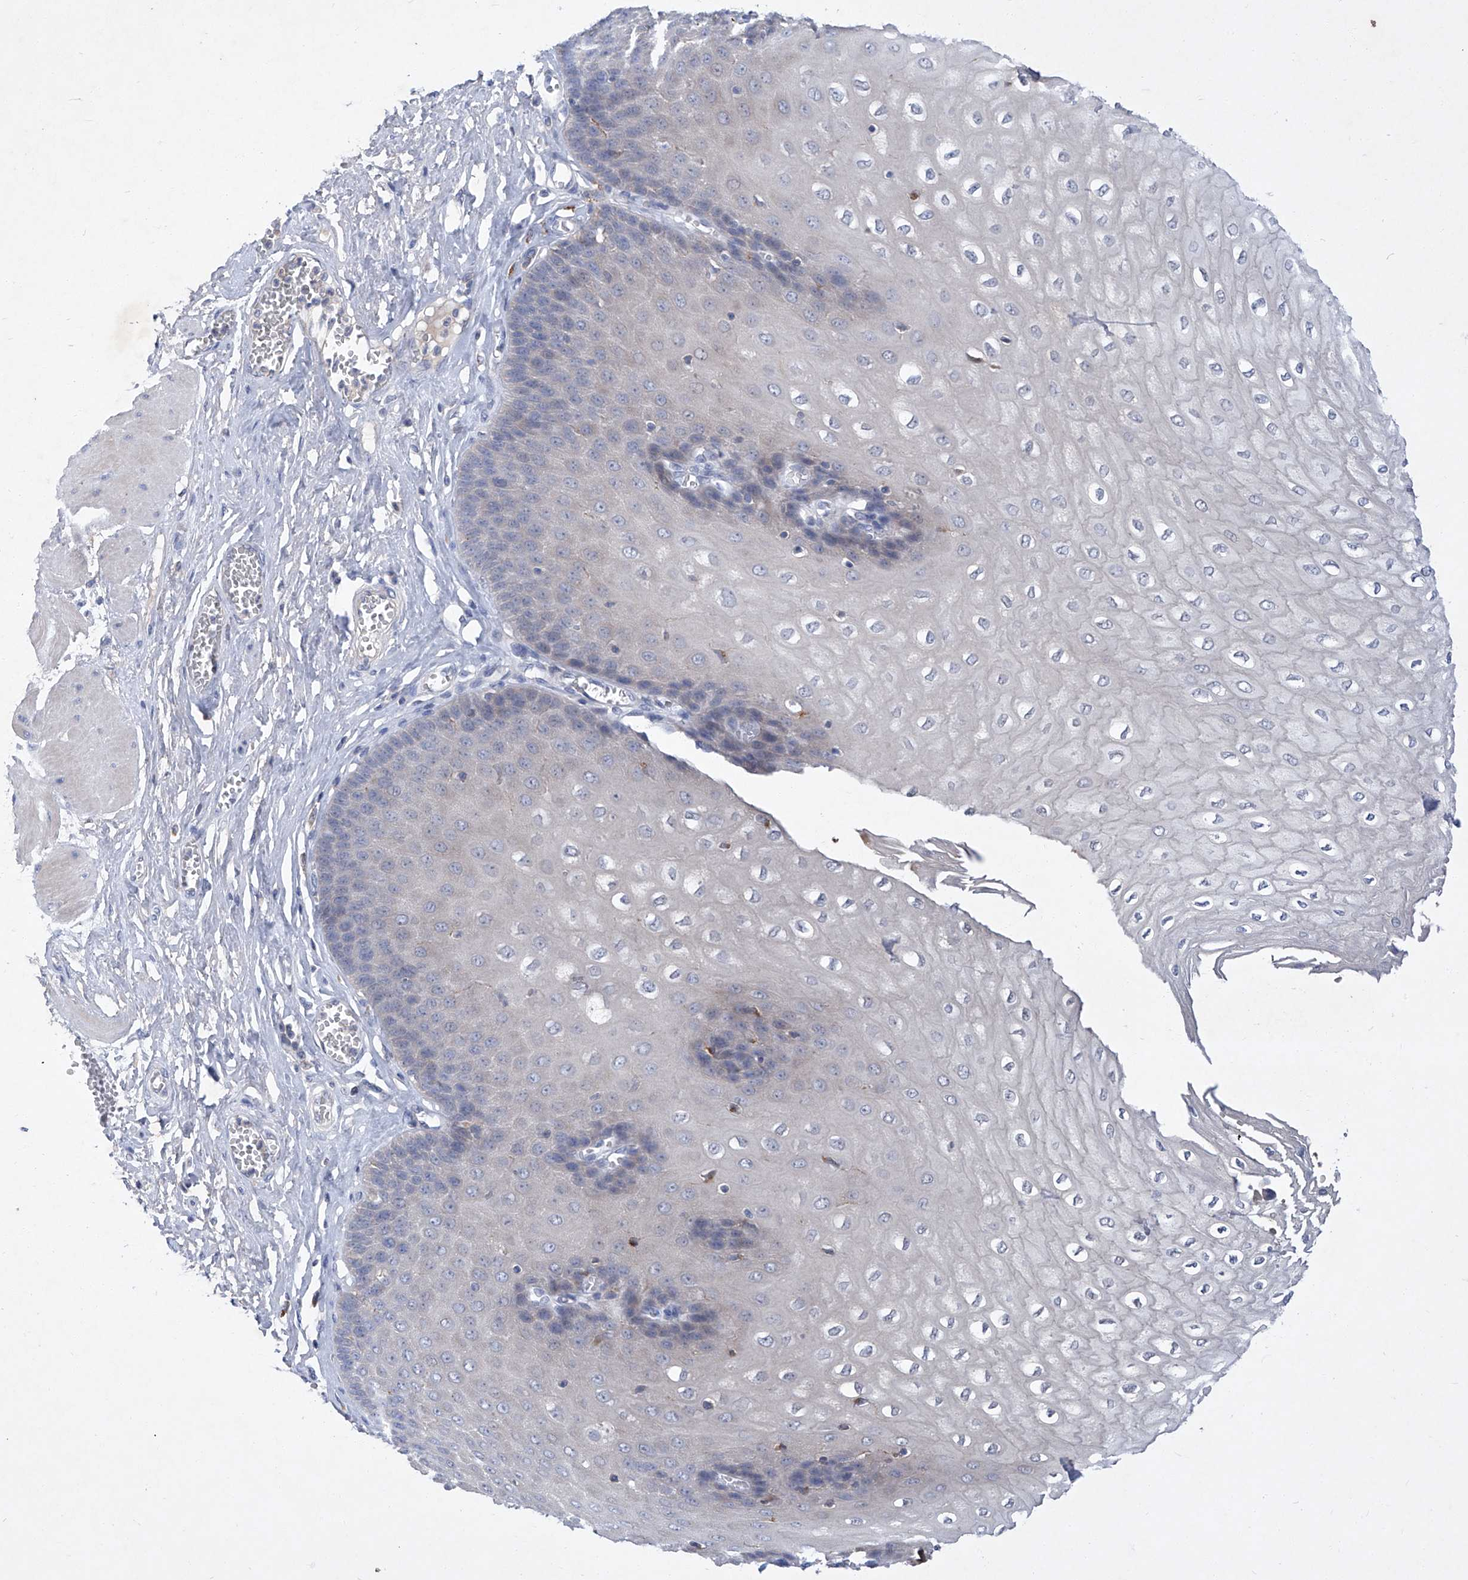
{"staining": {"intensity": "weak", "quantity": "<25%", "location": "nuclear"}, "tissue": "esophagus", "cell_type": "Squamous epithelial cells", "image_type": "normal", "snomed": [{"axis": "morphology", "description": "Normal tissue, NOS"}, {"axis": "topography", "description": "Esophagus"}], "caption": "The image exhibits no significant expression in squamous epithelial cells of esophagus. The staining was performed using DAB (3,3'-diaminobenzidine) to visualize the protein expression in brown, while the nuclei were stained in blue with hematoxylin (Magnification: 20x).", "gene": "SBK2", "patient": {"sex": "male", "age": 60}}